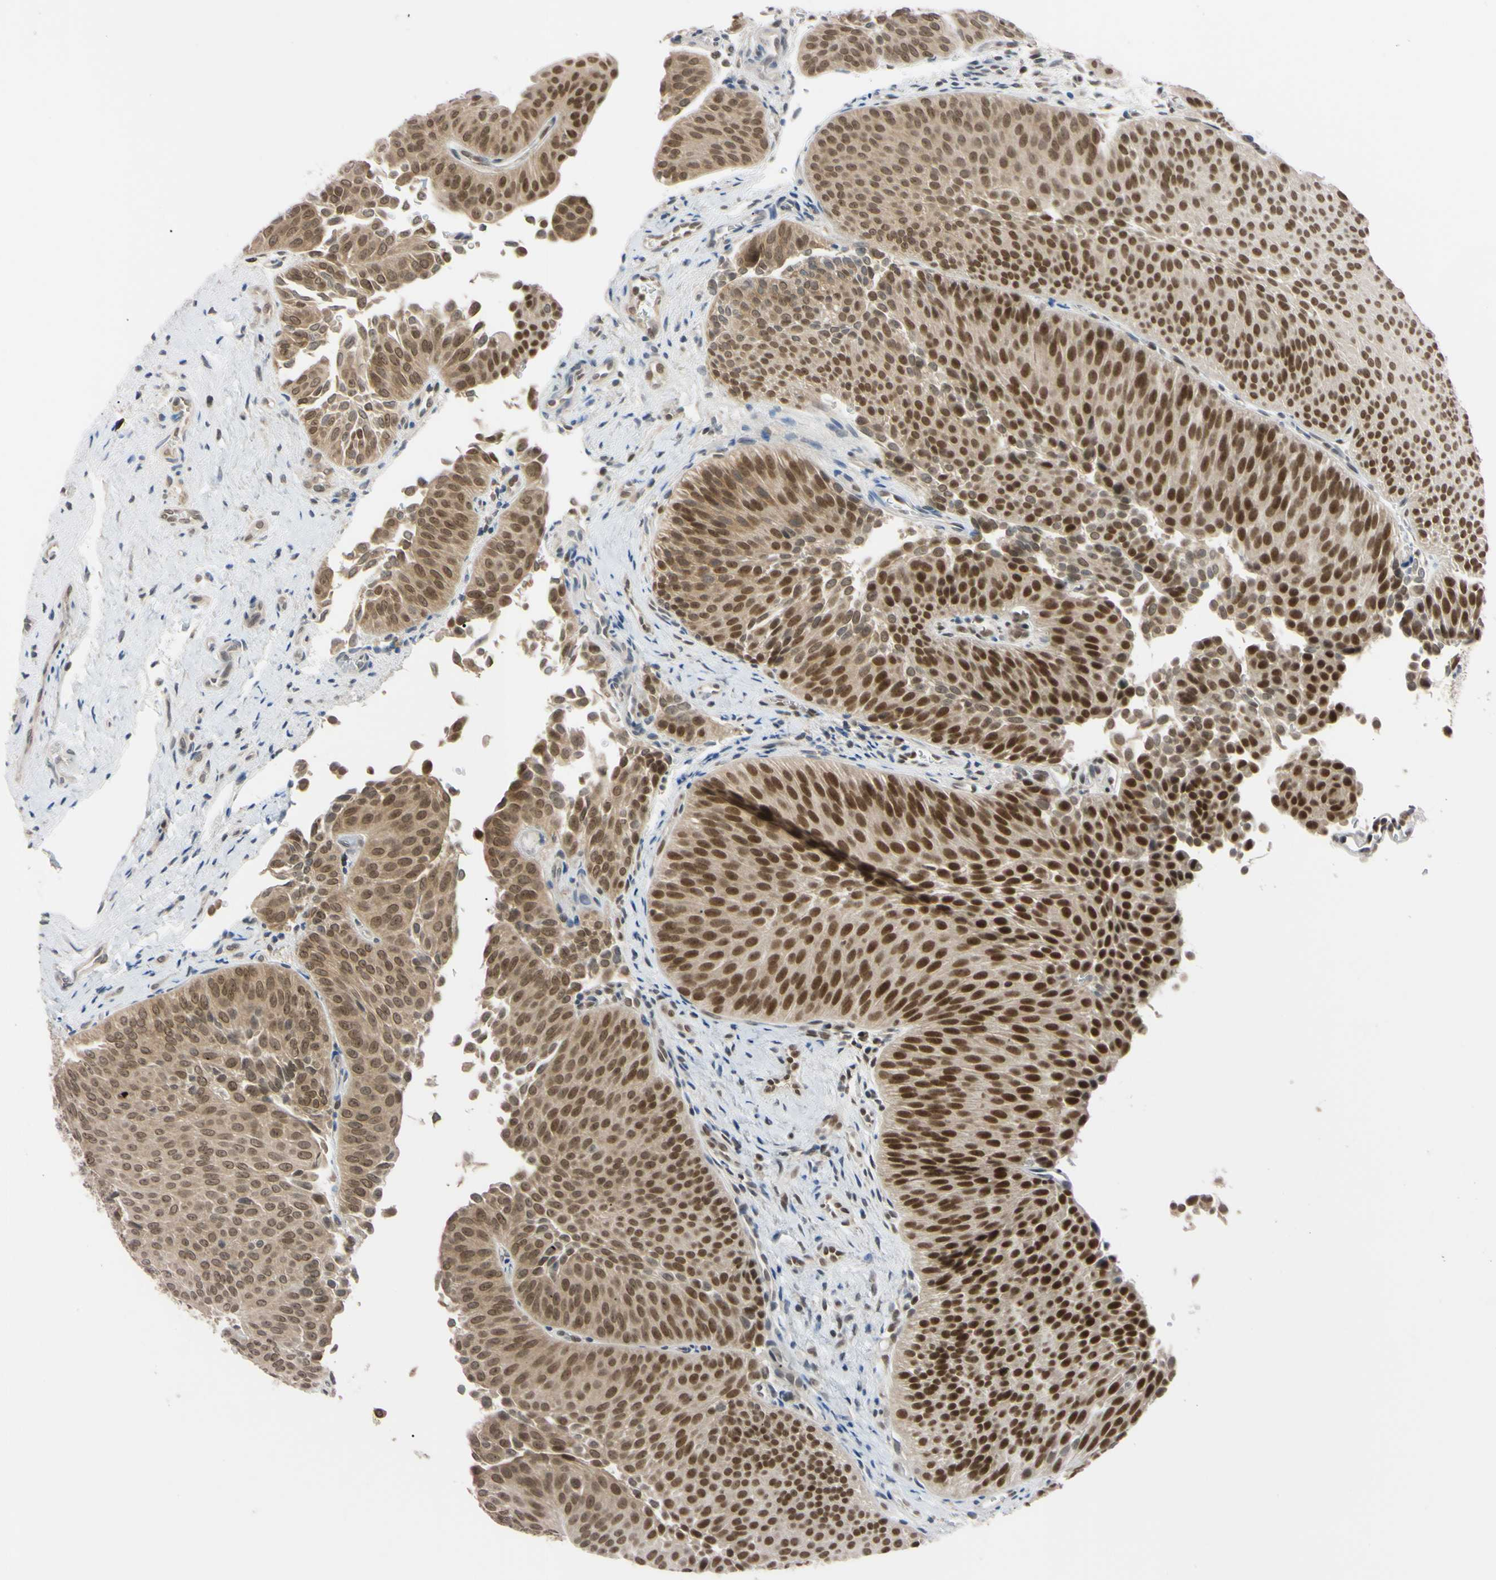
{"staining": {"intensity": "moderate", "quantity": ">75%", "location": "cytoplasmic/membranous,nuclear"}, "tissue": "urothelial cancer", "cell_type": "Tumor cells", "image_type": "cancer", "snomed": [{"axis": "morphology", "description": "Urothelial carcinoma, Low grade"}, {"axis": "topography", "description": "Urinary bladder"}], "caption": "DAB (3,3'-diaminobenzidine) immunohistochemical staining of urothelial cancer reveals moderate cytoplasmic/membranous and nuclear protein positivity in approximately >75% of tumor cells. (brown staining indicates protein expression, while blue staining denotes nuclei).", "gene": "UBE2I", "patient": {"sex": "female", "age": 60}}